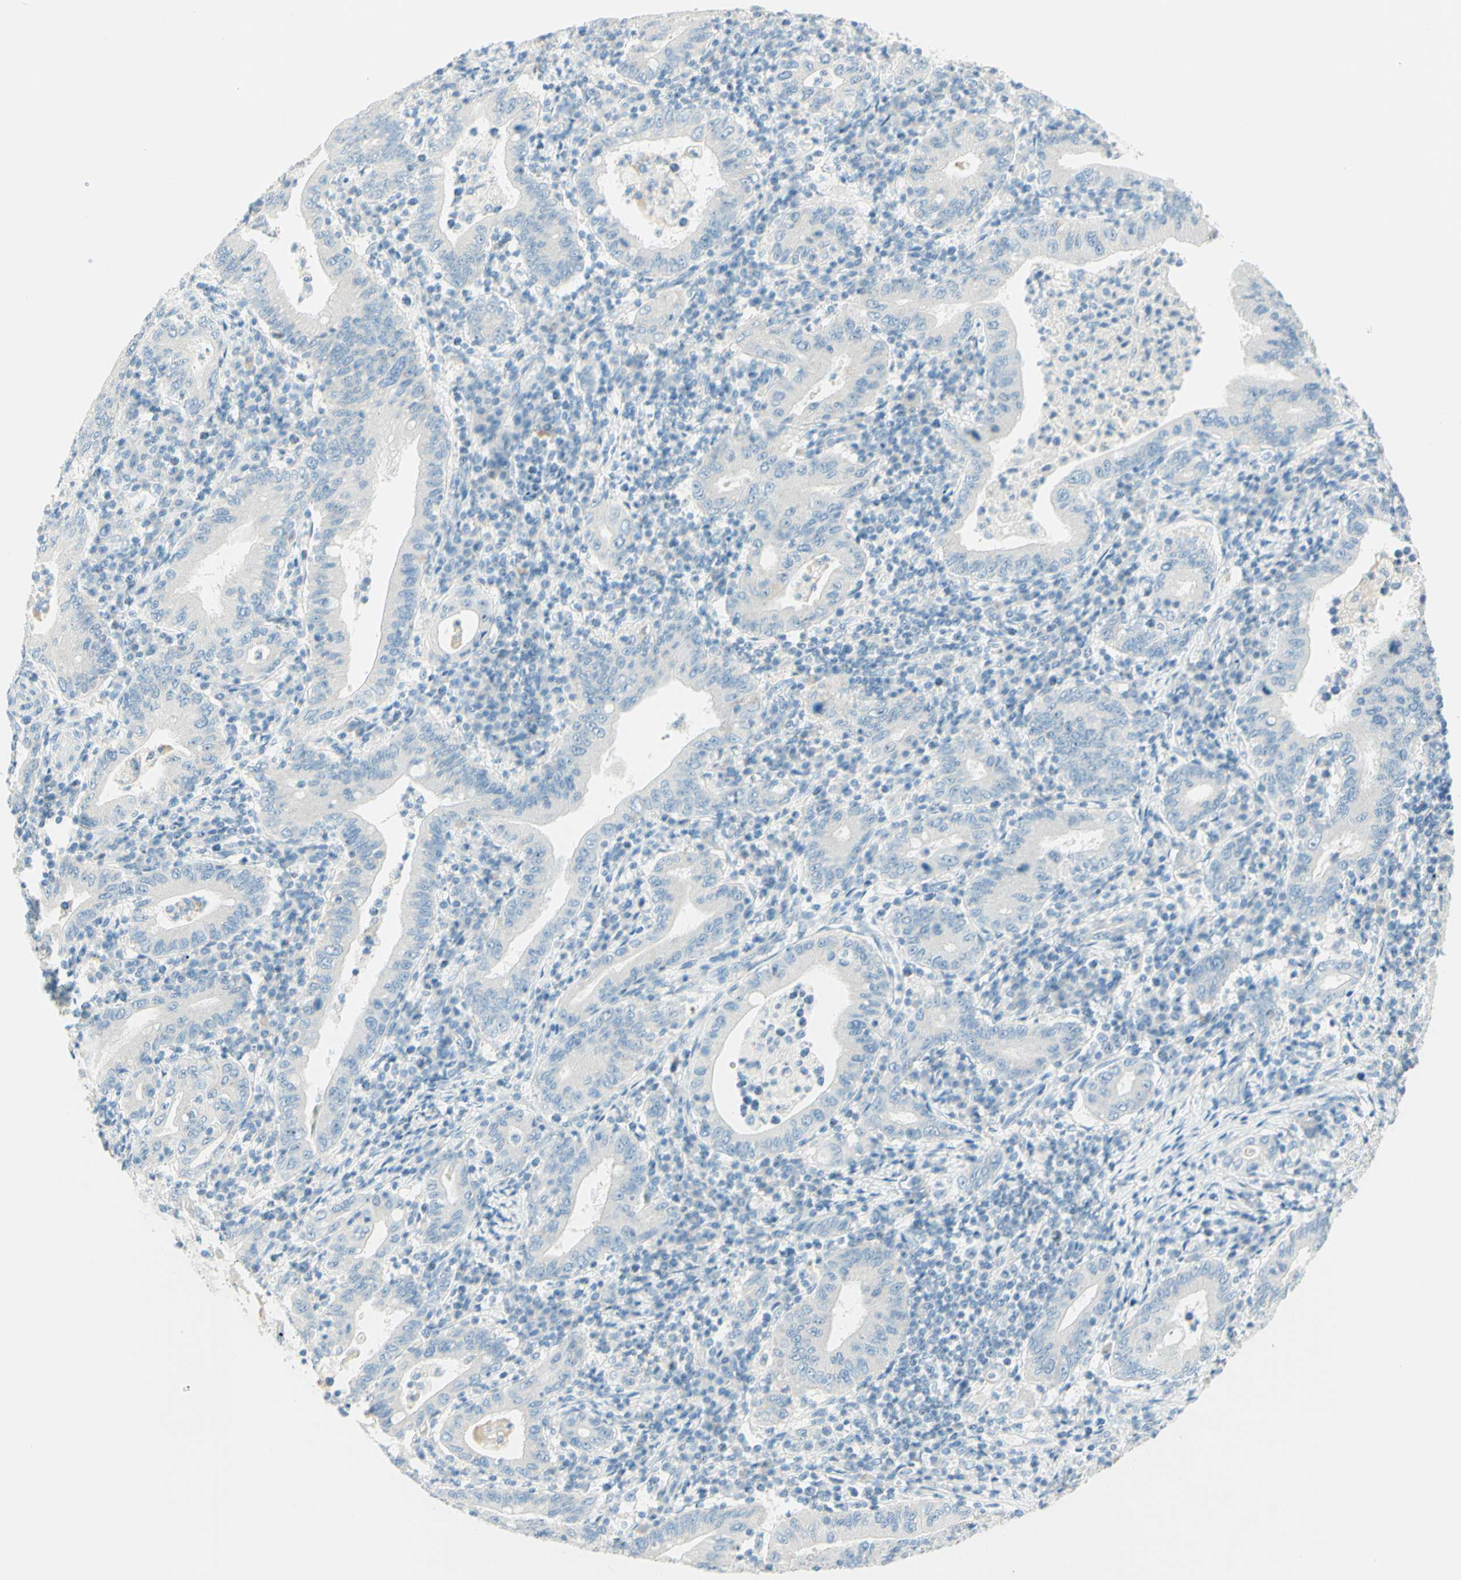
{"staining": {"intensity": "negative", "quantity": "none", "location": "none"}, "tissue": "stomach cancer", "cell_type": "Tumor cells", "image_type": "cancer", "snomed": [{"axis": "morphology", "description": "Normal tissue, NOS"}, {"axis": "morphology", "description": "Adenocarcinoma, NOS"}, {"axis": "topography", "description": "Esophagus"}, {"axis": "topography", "description": "Stomach, upper"}, {"axis": "topography", "description": "Peripheral nerve tissue"}], "caption": "Stomach cancer (adenocarcinoma) stained for a protein using immunohistochemistry (IHC) displays no expression tumor cells.", "gene": "FMR1NB", "patient": {"sex": "male", "age": 62}}